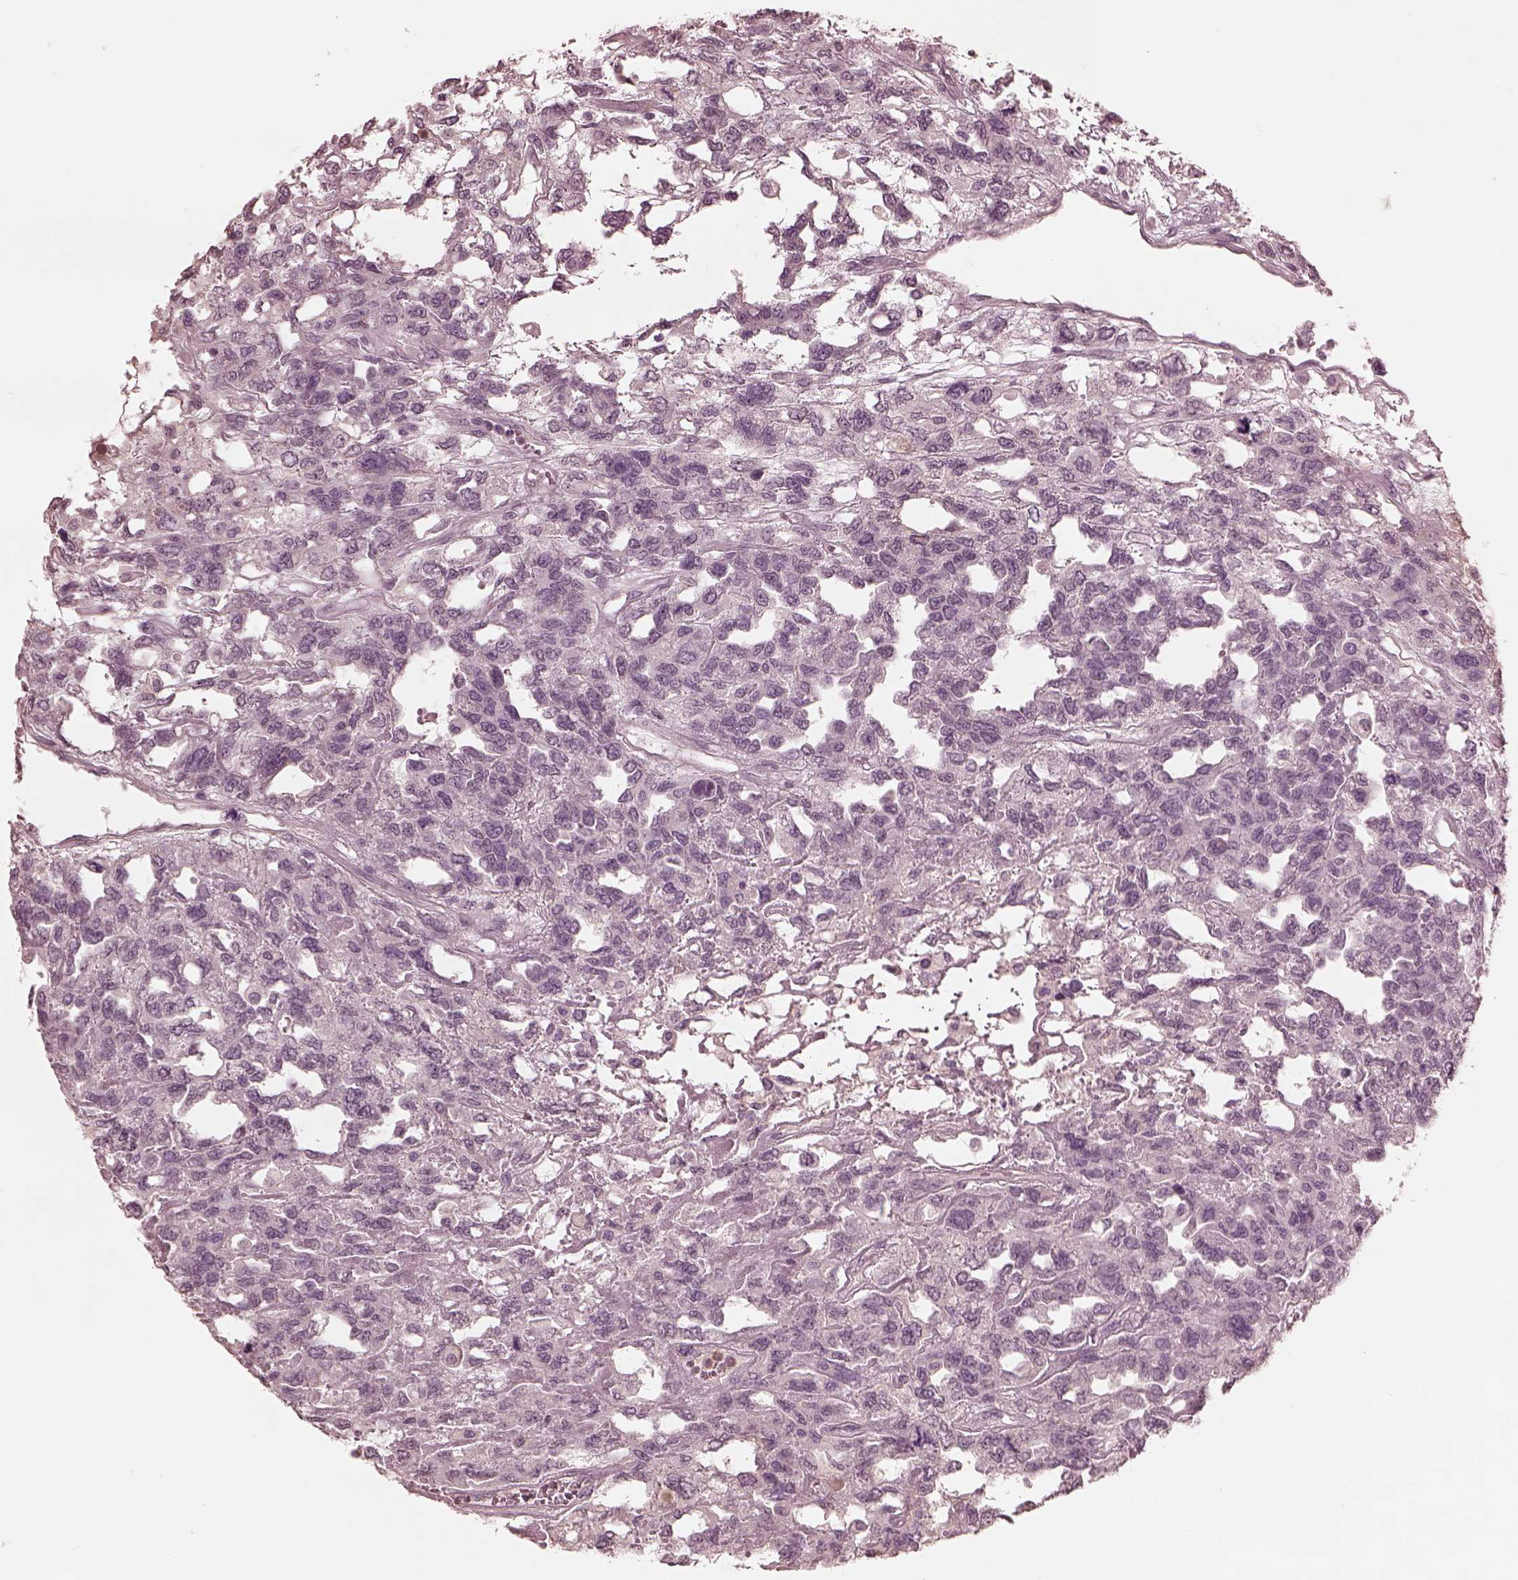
{"staining": {"intensity": "negative", "quantity": "none", "location": "none"}, "tissue": "testis cancer", "cell_type": "Tumor cells", "image_type": "cancer", "snomed": [{"axis": "morphology", "description": "Seminoma, NOS"}, {"axis": "topography", "description": "Testis"}], "caption": "Tumor cells are negative for brown protein staining in testis cancer (seminoma).", "gene": "KRT79", "patient": {"sex": "male", "age": 52}}